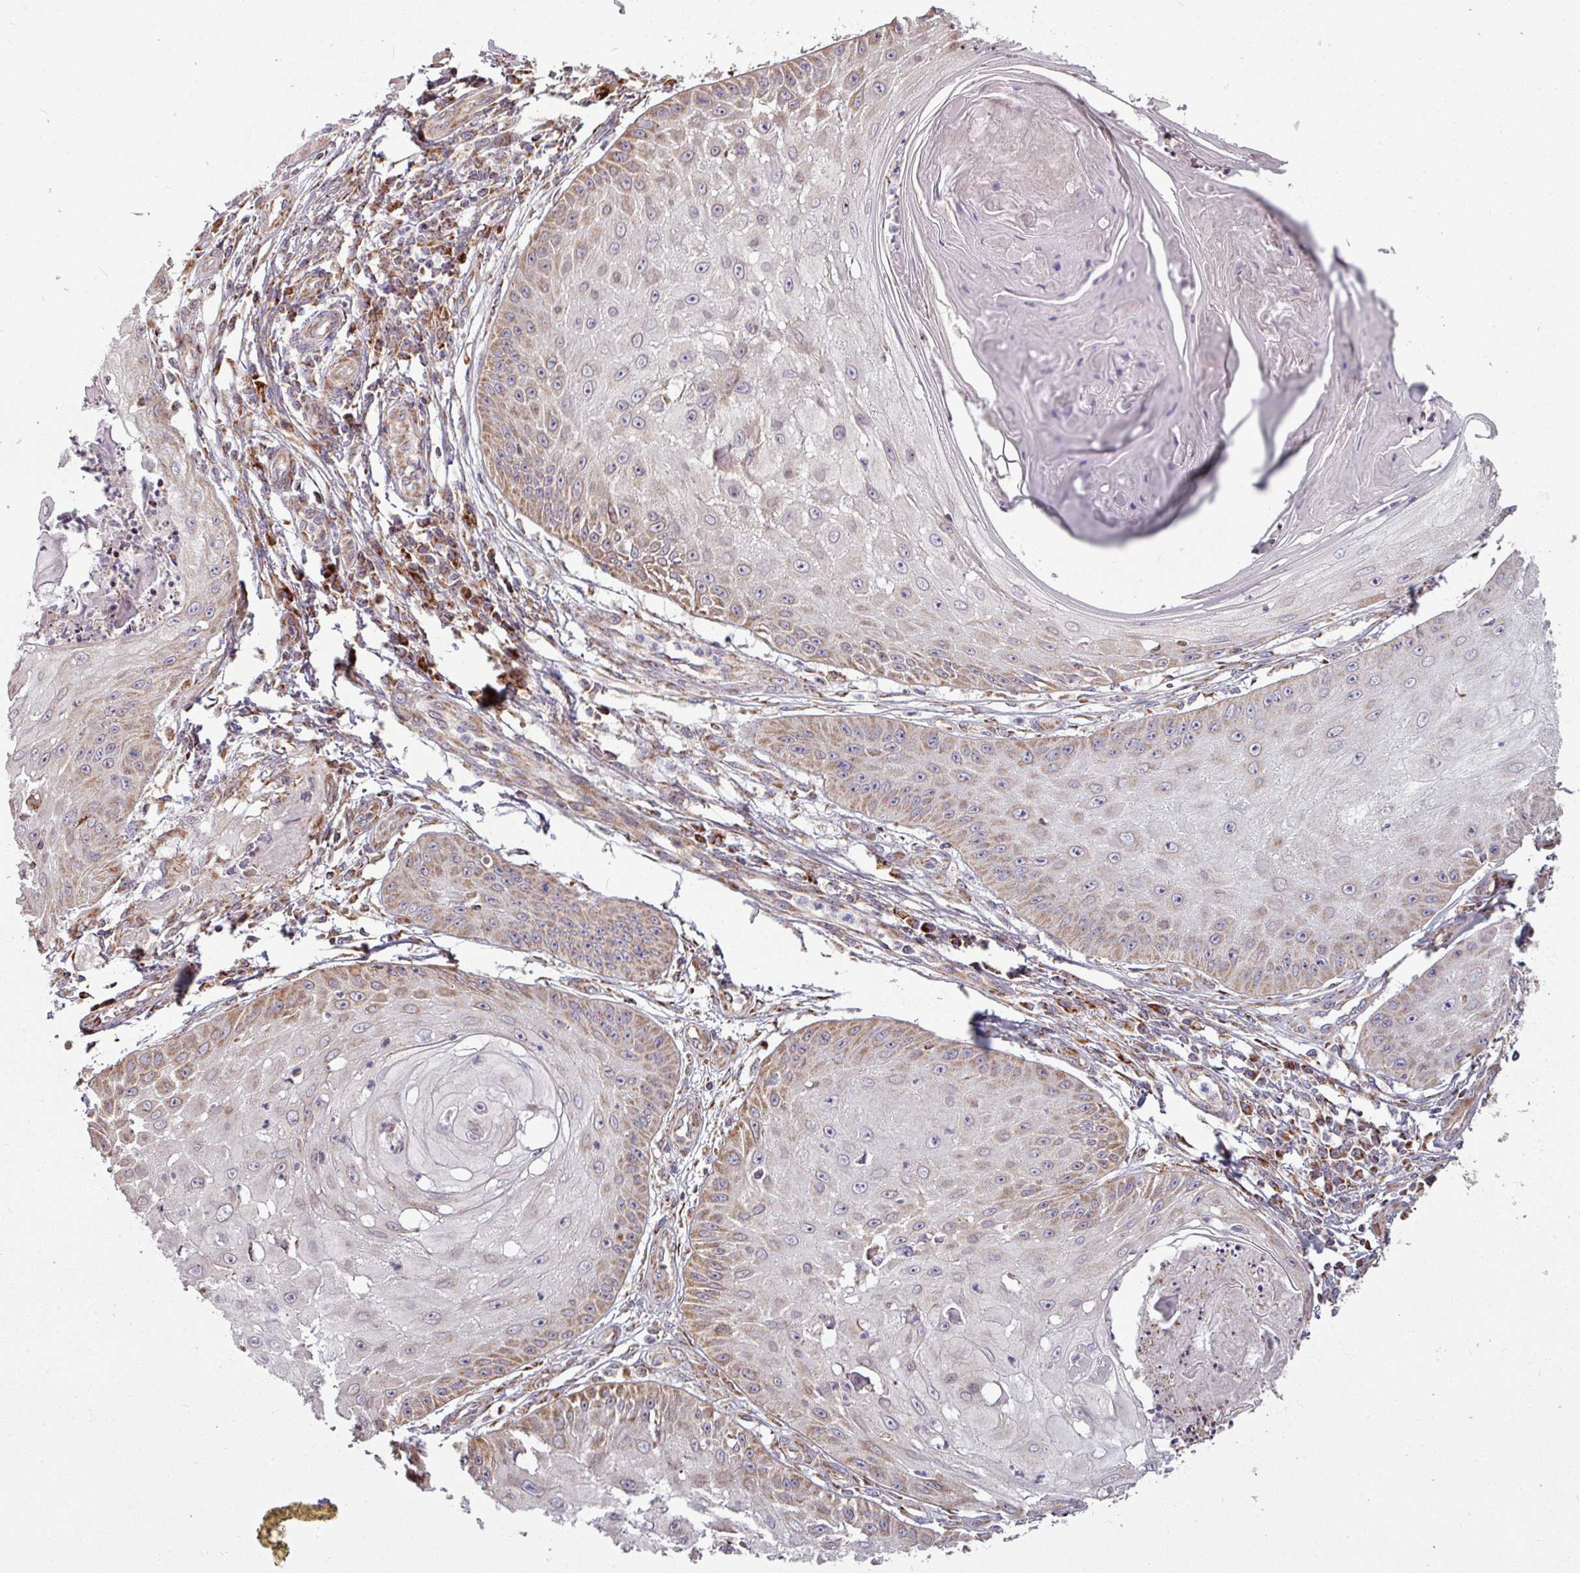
{"staining": {"intensity": "weak", "quantity": "25%-75%", "location": "cytoplasmic/membranous"}, "tissue": "skin cancer", "cell_type": "Tumor cells", "image_type": "cancer", "snomed": [{"axis": "morphology", "description": "Squamous cell carcinoma, NOS"}, {"axis": "topography", "description": "Skin"}], "caption": "This histopathology image exhibits immunohistochemistry staining of skin cancer (squamous cell carcinoma), with low weak cytoplasmic/membranous staining in about 25%-75% of tumor cells.", "gene": "MAGT1", "patient": {"sex": "male", "age": 70}}